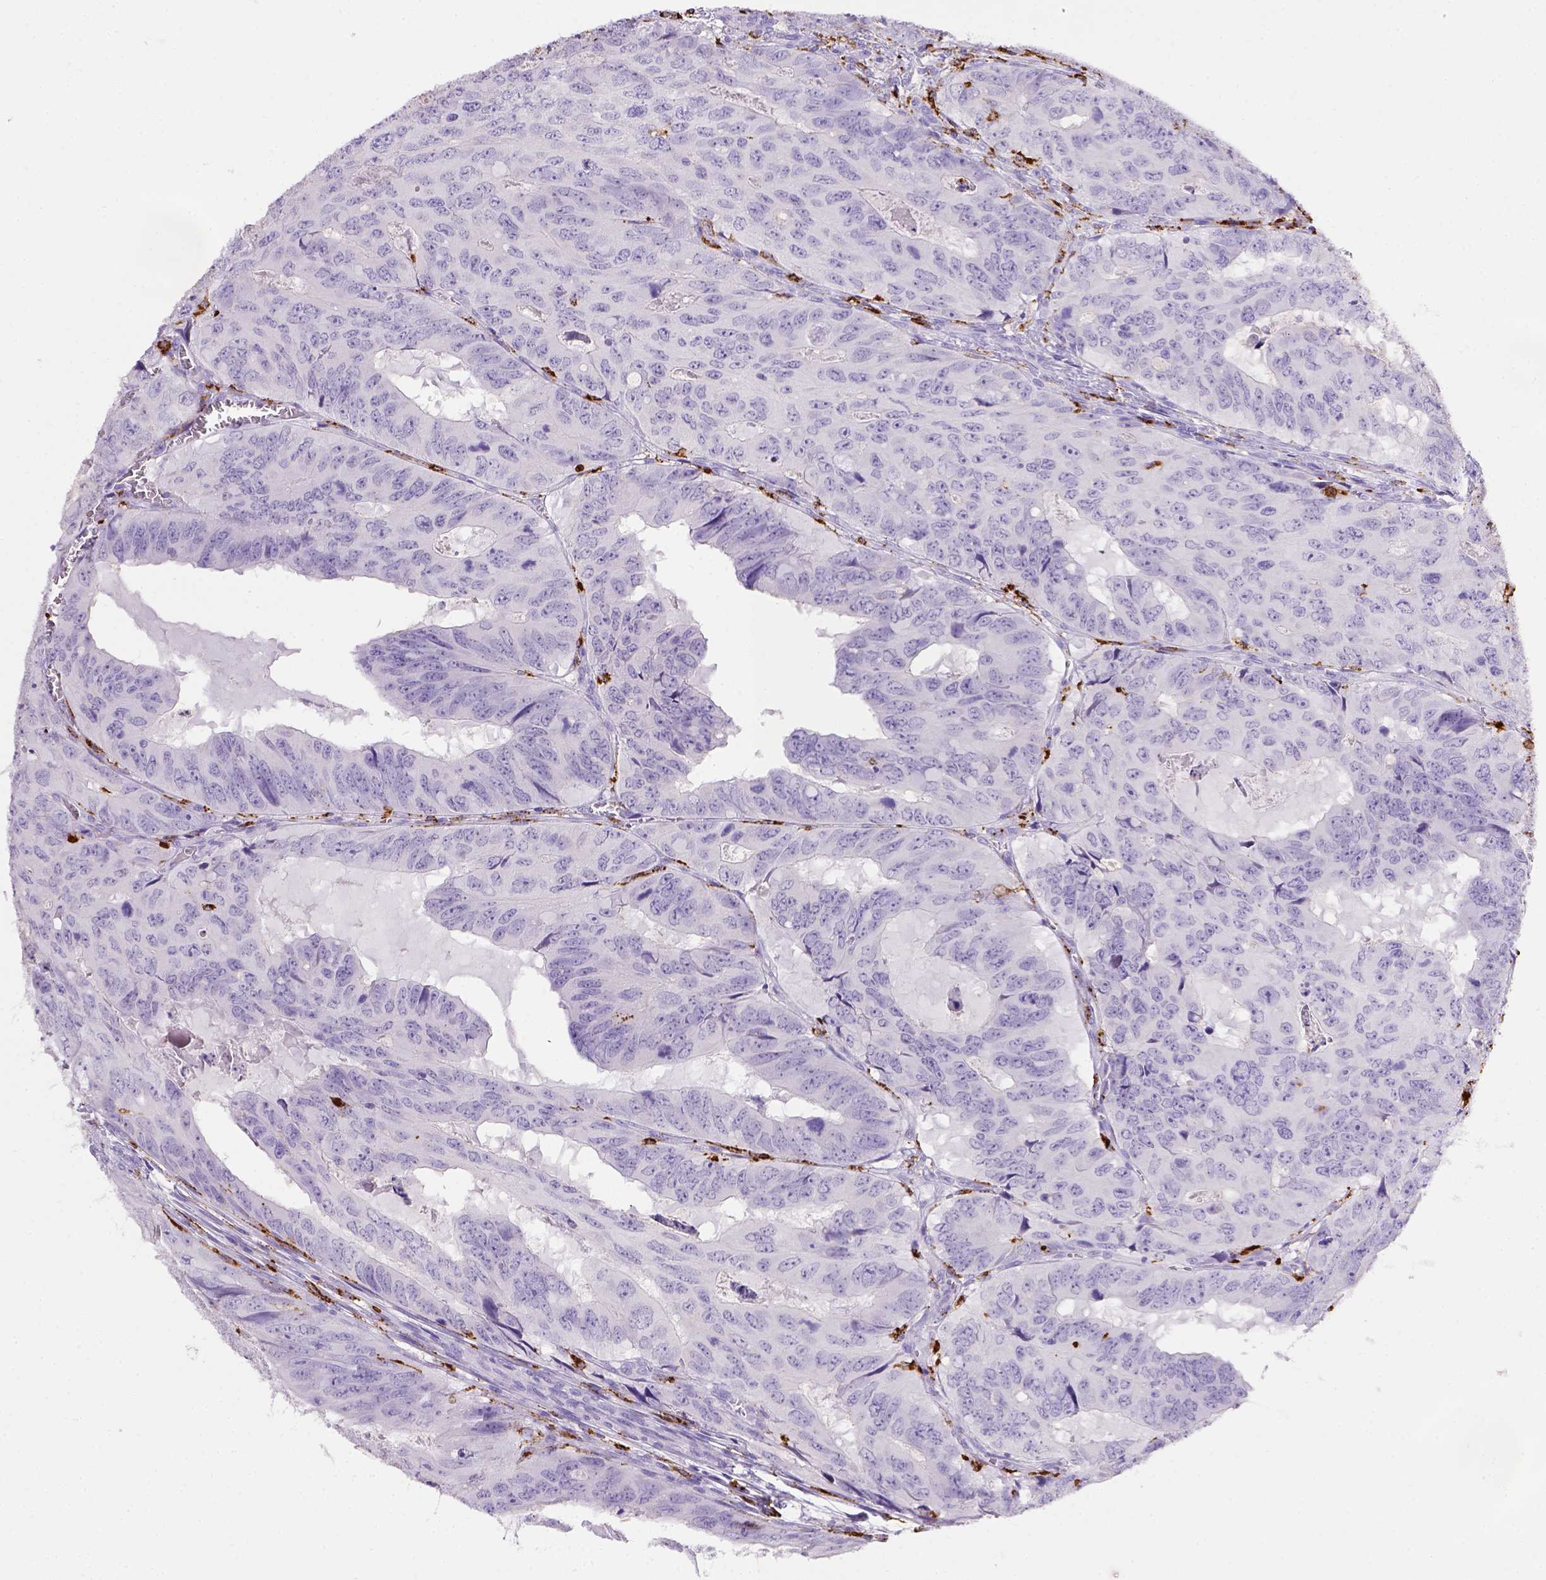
{"staining": {"intensity": "negative", "quantity": "none", "location": "none"}, "tissue": "colorectal cancer", "cell_type": "Tumor cells", "image_type": "cancer", "snomed": [{"axis": "morphology", "description": "Adenocarcinoma, NOS"}, {"axis": "topography", "description": "Colon"}], "caption": "This is a histopathology image of immunohistochemistry staining of colorectal cancer (adenocarcinoma), which shows no positivity in tumor cells.", "gene": "CD68", "patient": {"sex": "male", "age": 79}}